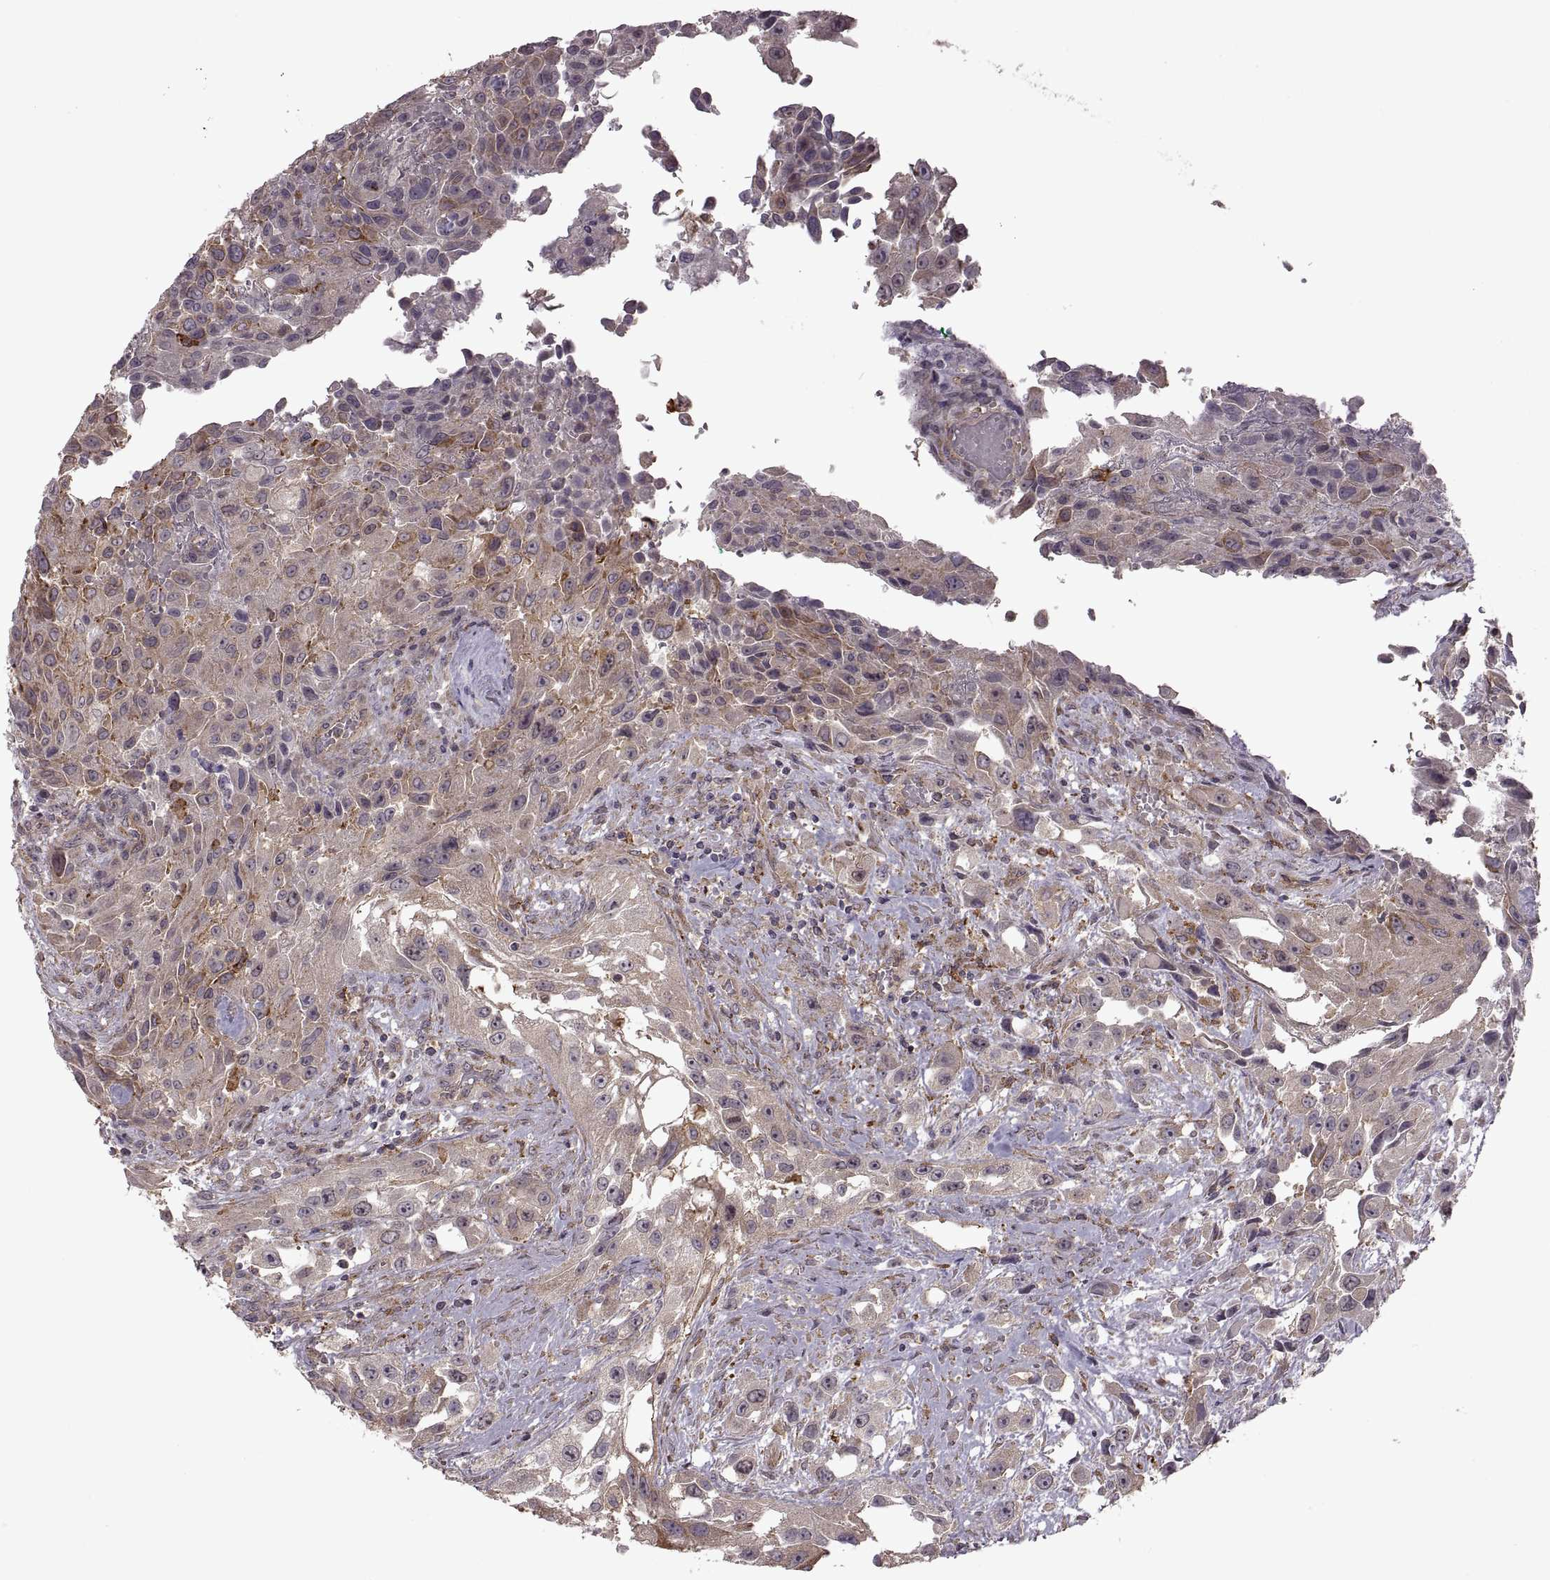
{"staining": {"intensity": "weak", "quantity": ">75%", "location": "cytoplasmic/membranous"}, "tissue": "urothelial cancer", "cell_type": "Tumor cells", "image_type": "cancer", "snomed": [{"axis": "morphology", "description": "Urothelial carcinoma, High grade"}, {"axis": "topography", "description": "Urinary bladder"}], "caption": "IHC staining of urothelial cancer, which demonstrates low levels of weak cytoplasmic/membranous expression in approximately >75% of tumor cells indicating weak cytoplasmic/membranous protein expression. The staining was performed using DAB (3,3'-diaminobenzidine) (brown) for protein detection and nuclei were counterstained in hematoxylin (blue).", "gene": "PIERCE1", "patient": {"sex": "male", "age": 79}}